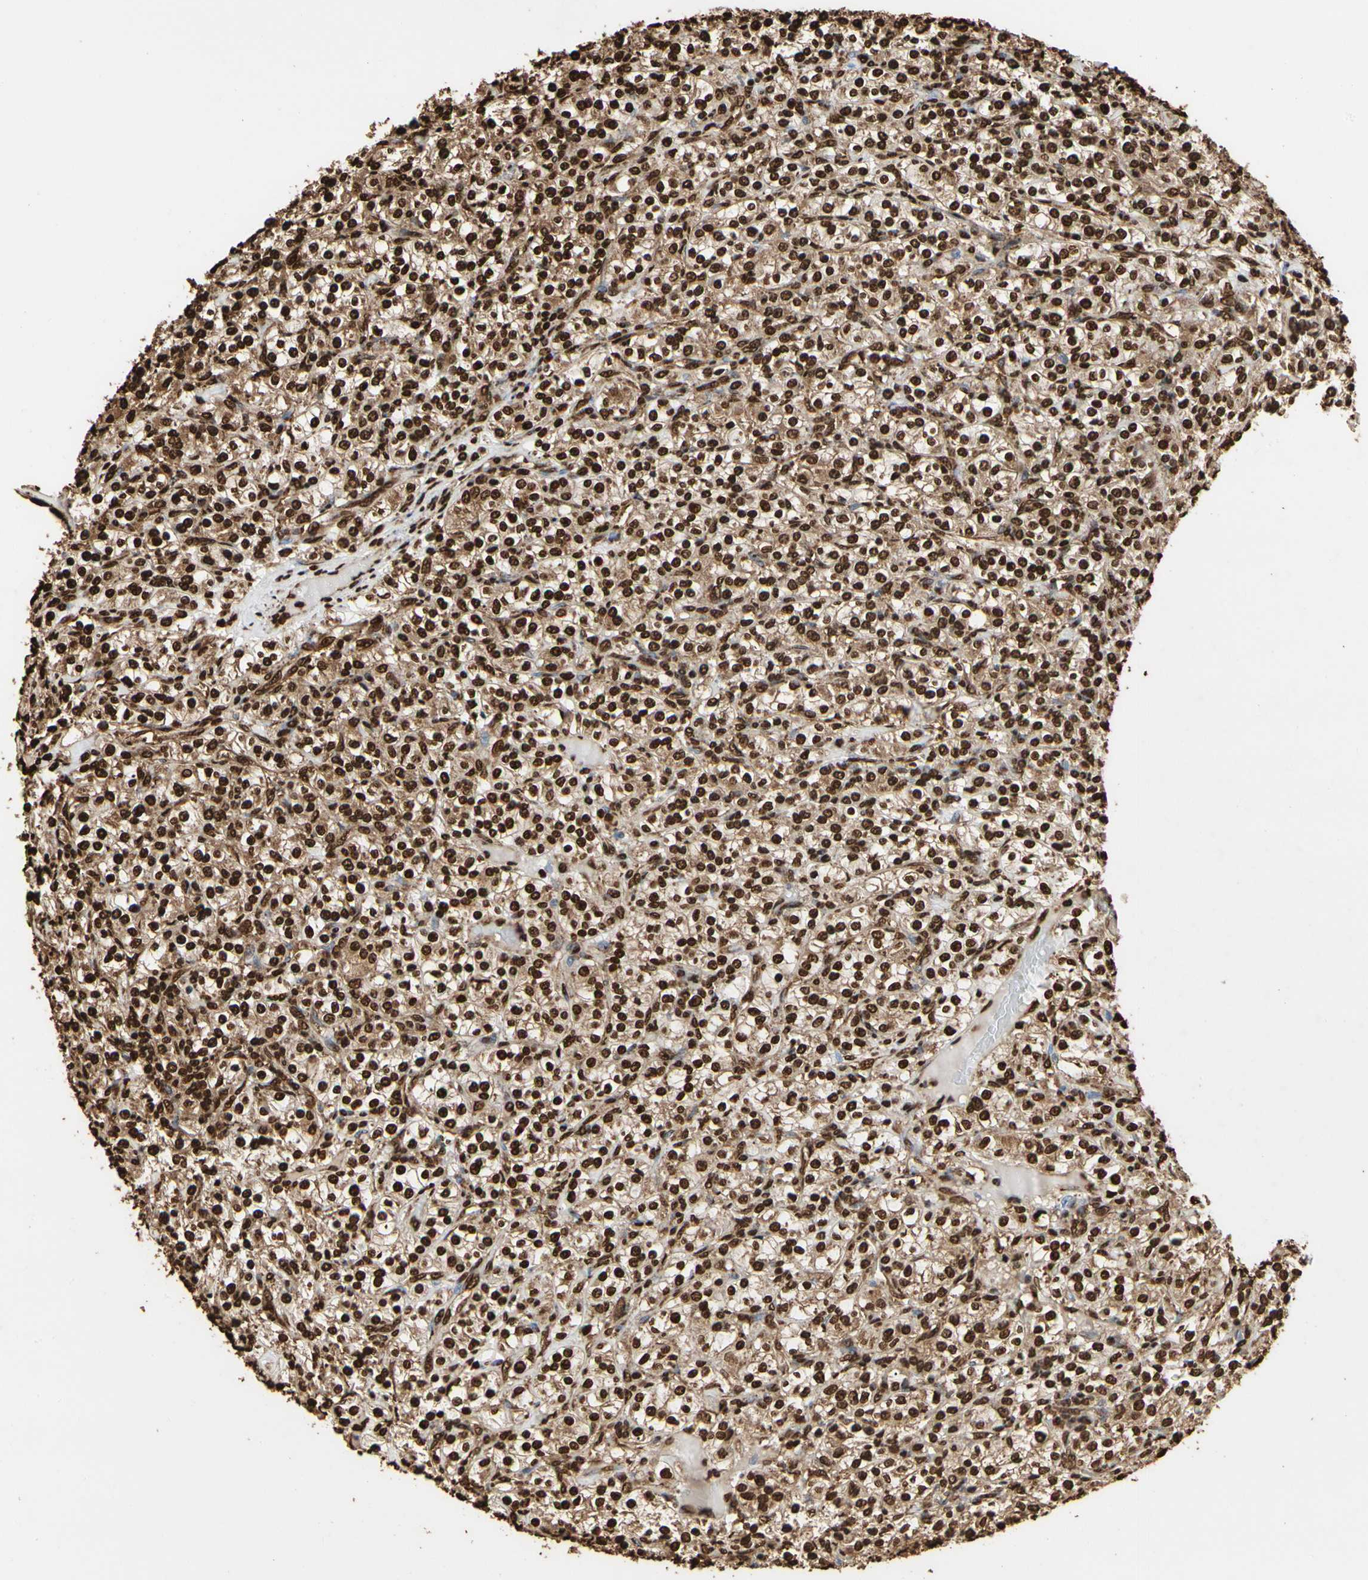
{"staining": {"intensity": "strong", "quantity": ">75%", "location": "cytoplasmic/membranous,nuclear"}, "tissue": "renal cancer", "cell_type": "Tumor cells", "image_type": "cancer", "snomed": [{"axis": "morphology", "description": "Adenocarcinoma, NOS"}, {"axis": "topography", "description": "Kidney"}], "caption": "Renal cancer tissue shows strong cytoplasmic/membranous and nuclear staining in about >75% of tumor cells, visualized by immunohistochemistry.", "gene": "HNRNPK", "patient": {"sex": "male", "age": 77}}